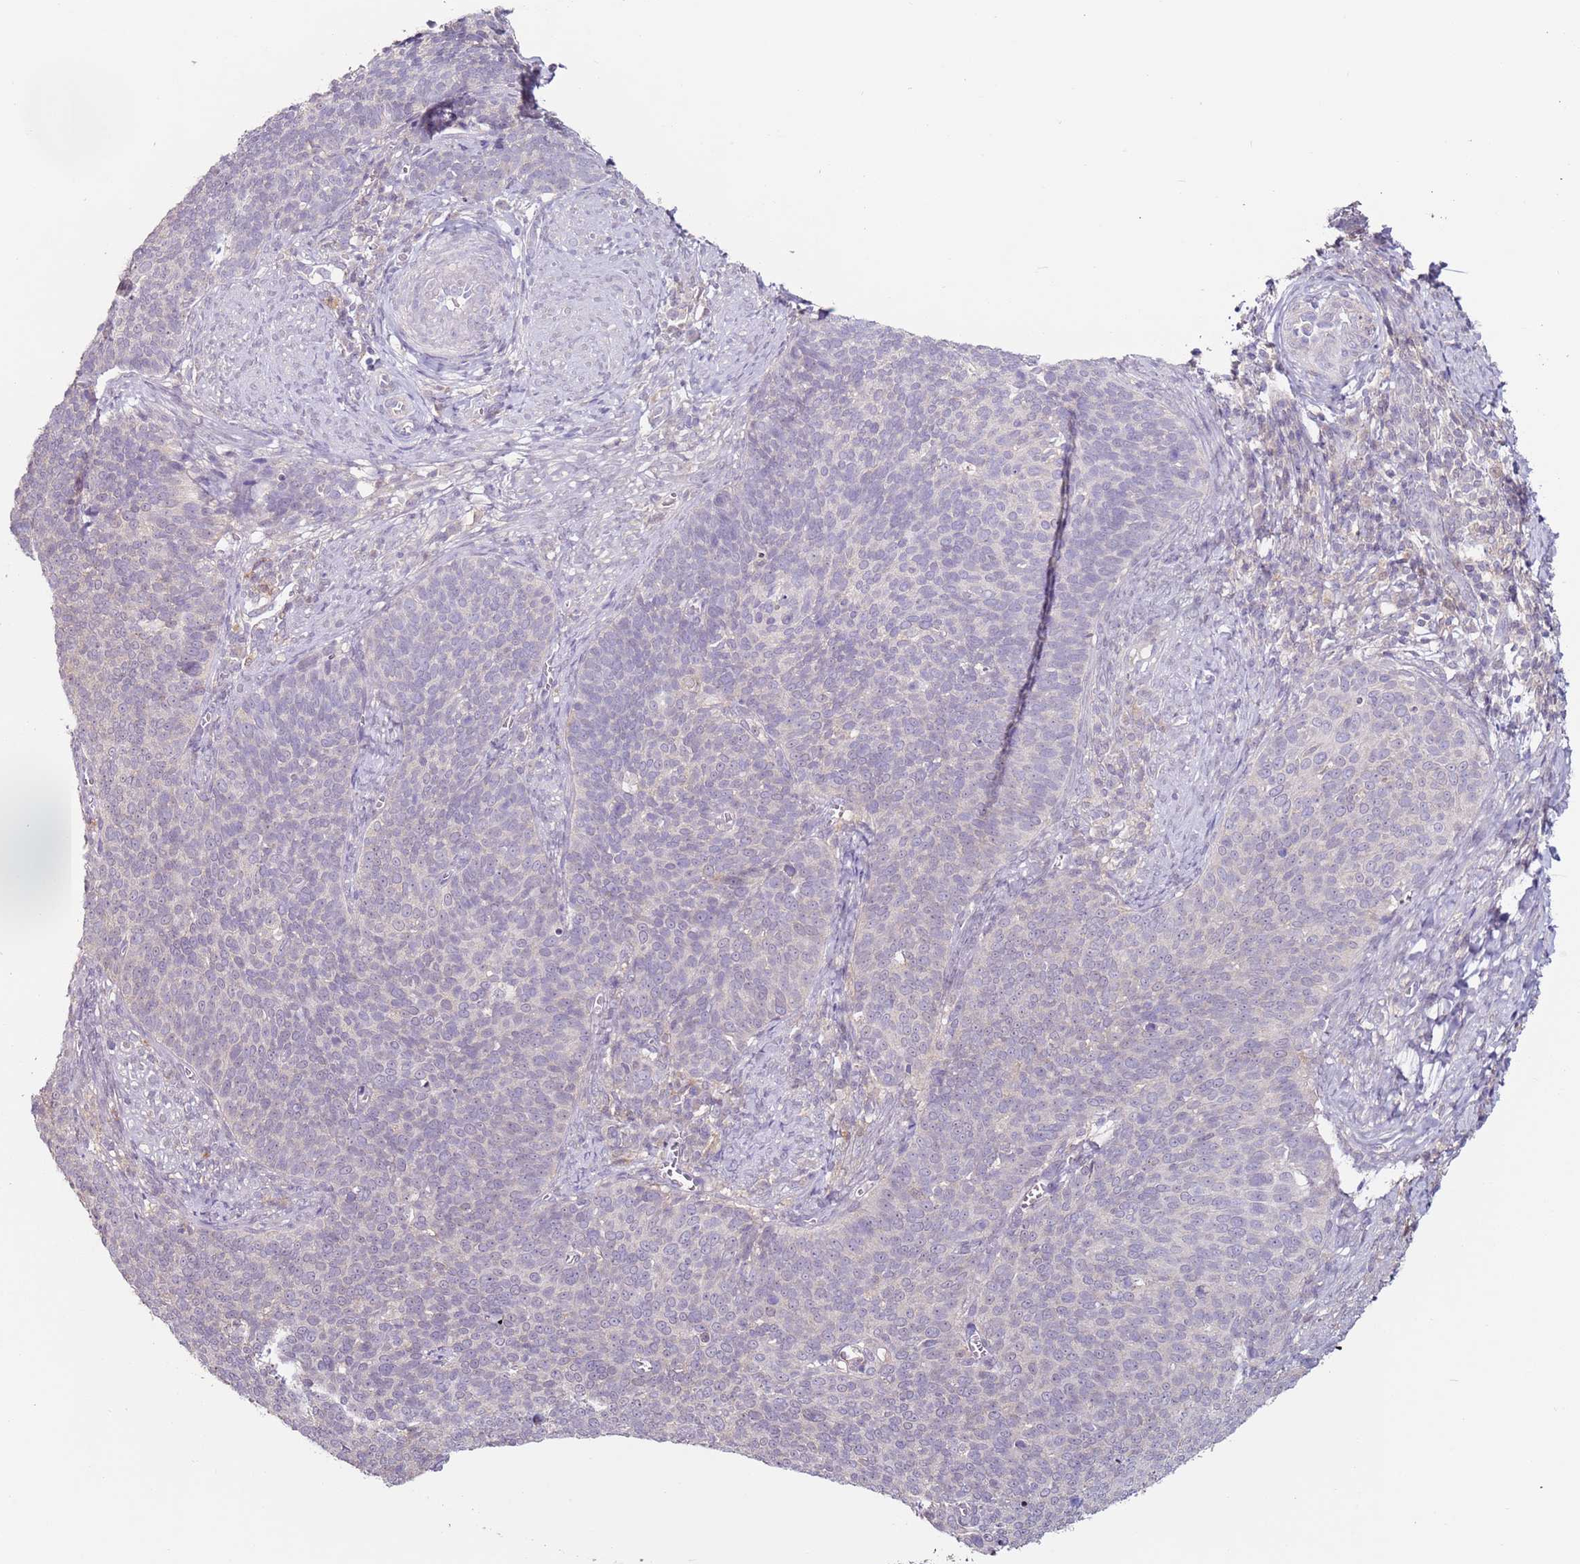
{"staining": {"intensity": "negative", "quantity": "none", "location": "none"}, "tissue": "cervical cancer", "cell_type": "Tumor cells", "image_type": "cancer", "snomed": [{"axis": "morphology", "description": "Normal tissue, NOS"}, {"axis": "morphology", "description": "Squamous cell carcinoma, NOS"}, {"axis": "topography", "description": "Cervix"}], "caption": "Cervical cancer was stained to show a protein in brown. There is no significant positivity in tumor cells.", "gene": "MDH1", "patient": {"sex": "female", "age": 39}}